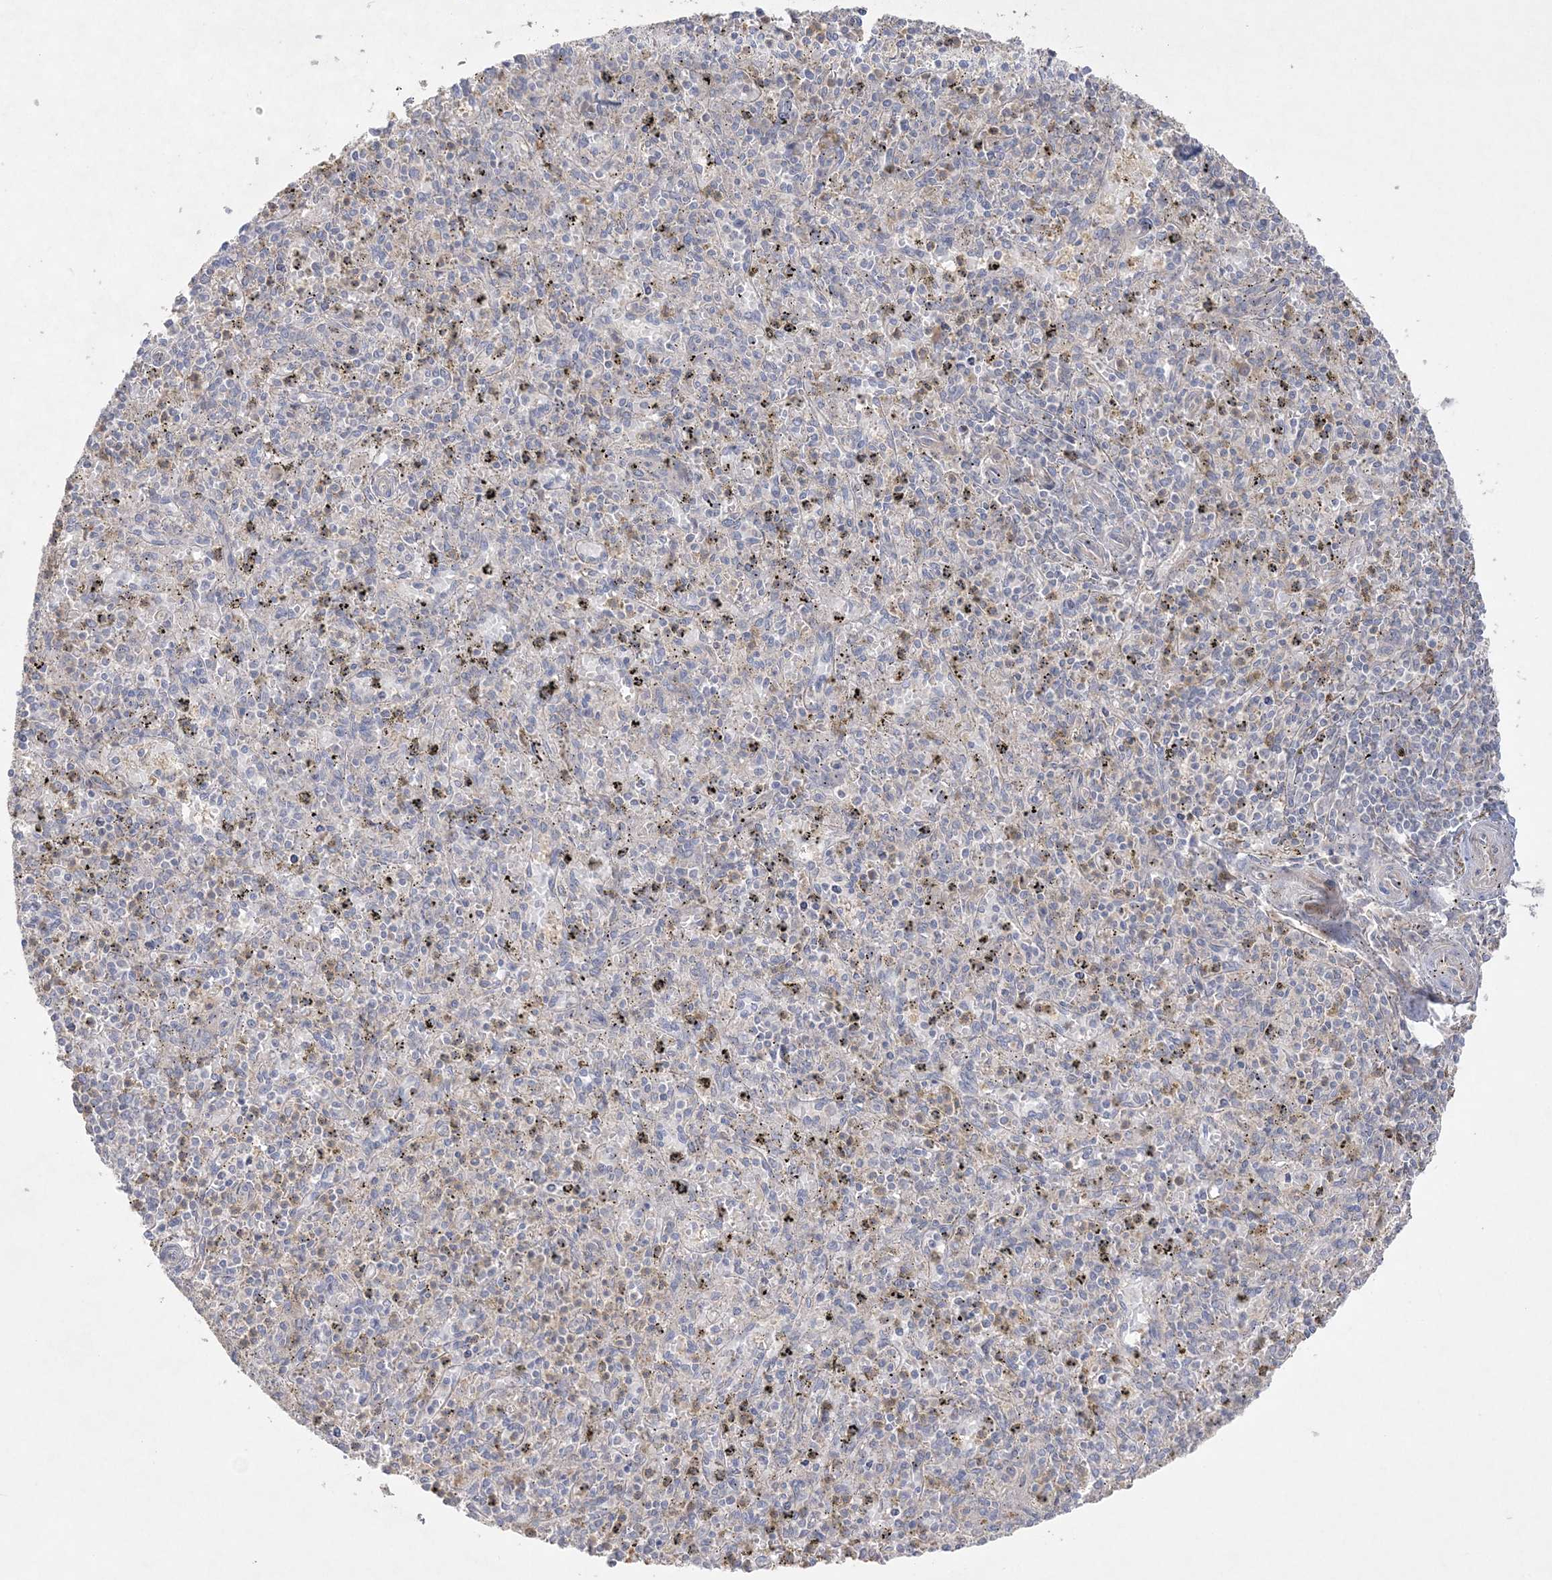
{"staining": {"intensity": "weak", "quantity": "25%-75%", "location": "cytoplasmic/membranous"}, "tissue": "spleen", "cell_type": "Cells in red pulp", "image_type": "normal", "snomed": [{"axis": "morphology", "description": "Normal tissue, NOS"}, {"axis": "topography", "description": "Spleen"}], "caption": "A high-resolution photomicrograph shows immunohistochemistry staining of unremarkable spleen, which reveals weak cytoplasmic/membranous staining in approximately 25%-75% of cells in red pulp.", "gene": "SH3BP4", "patient": {"sex": "male", "age": 72}}